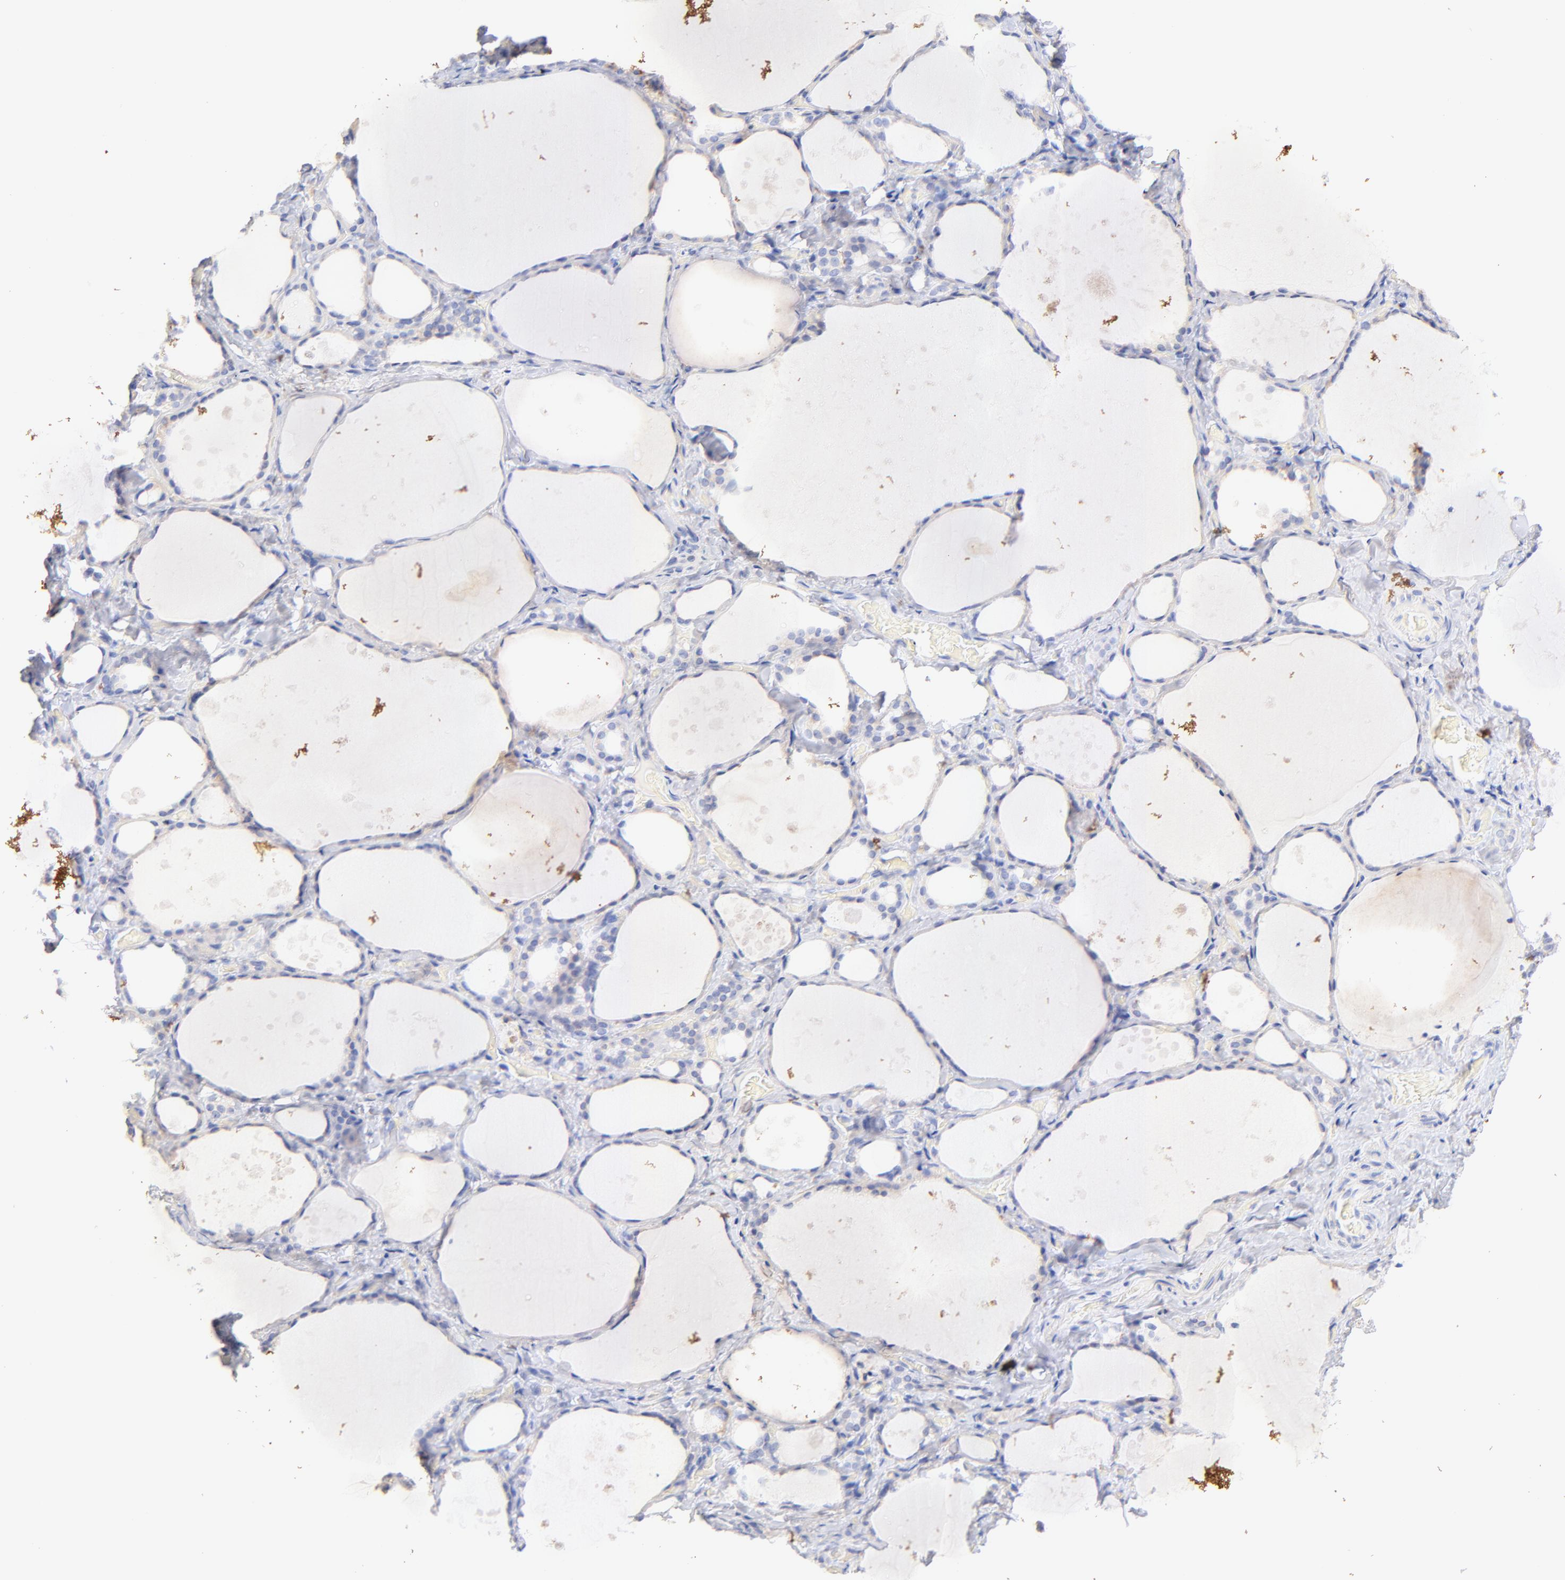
{"staining": {"intensity": "weak", "quantity": ">75%", "location": "cytoplasmic/membranous"}, "tissue": "thyroid gland", "cell_type": "Glandular cells", "image_type": "normal", "snomed": [{"axis": "morphology", "description": "Normal tissue, NOS"}, {"axis": "topography", "description": "Thyroid gland"}], "caption": "Weak cytoplasmic/membranous expression for a protein is present in about >75% of glandular cells of unremarkable thyroid gland using IHC.", "gene": "IGLV7", "patient": {"sex": "female", "age": 75}}